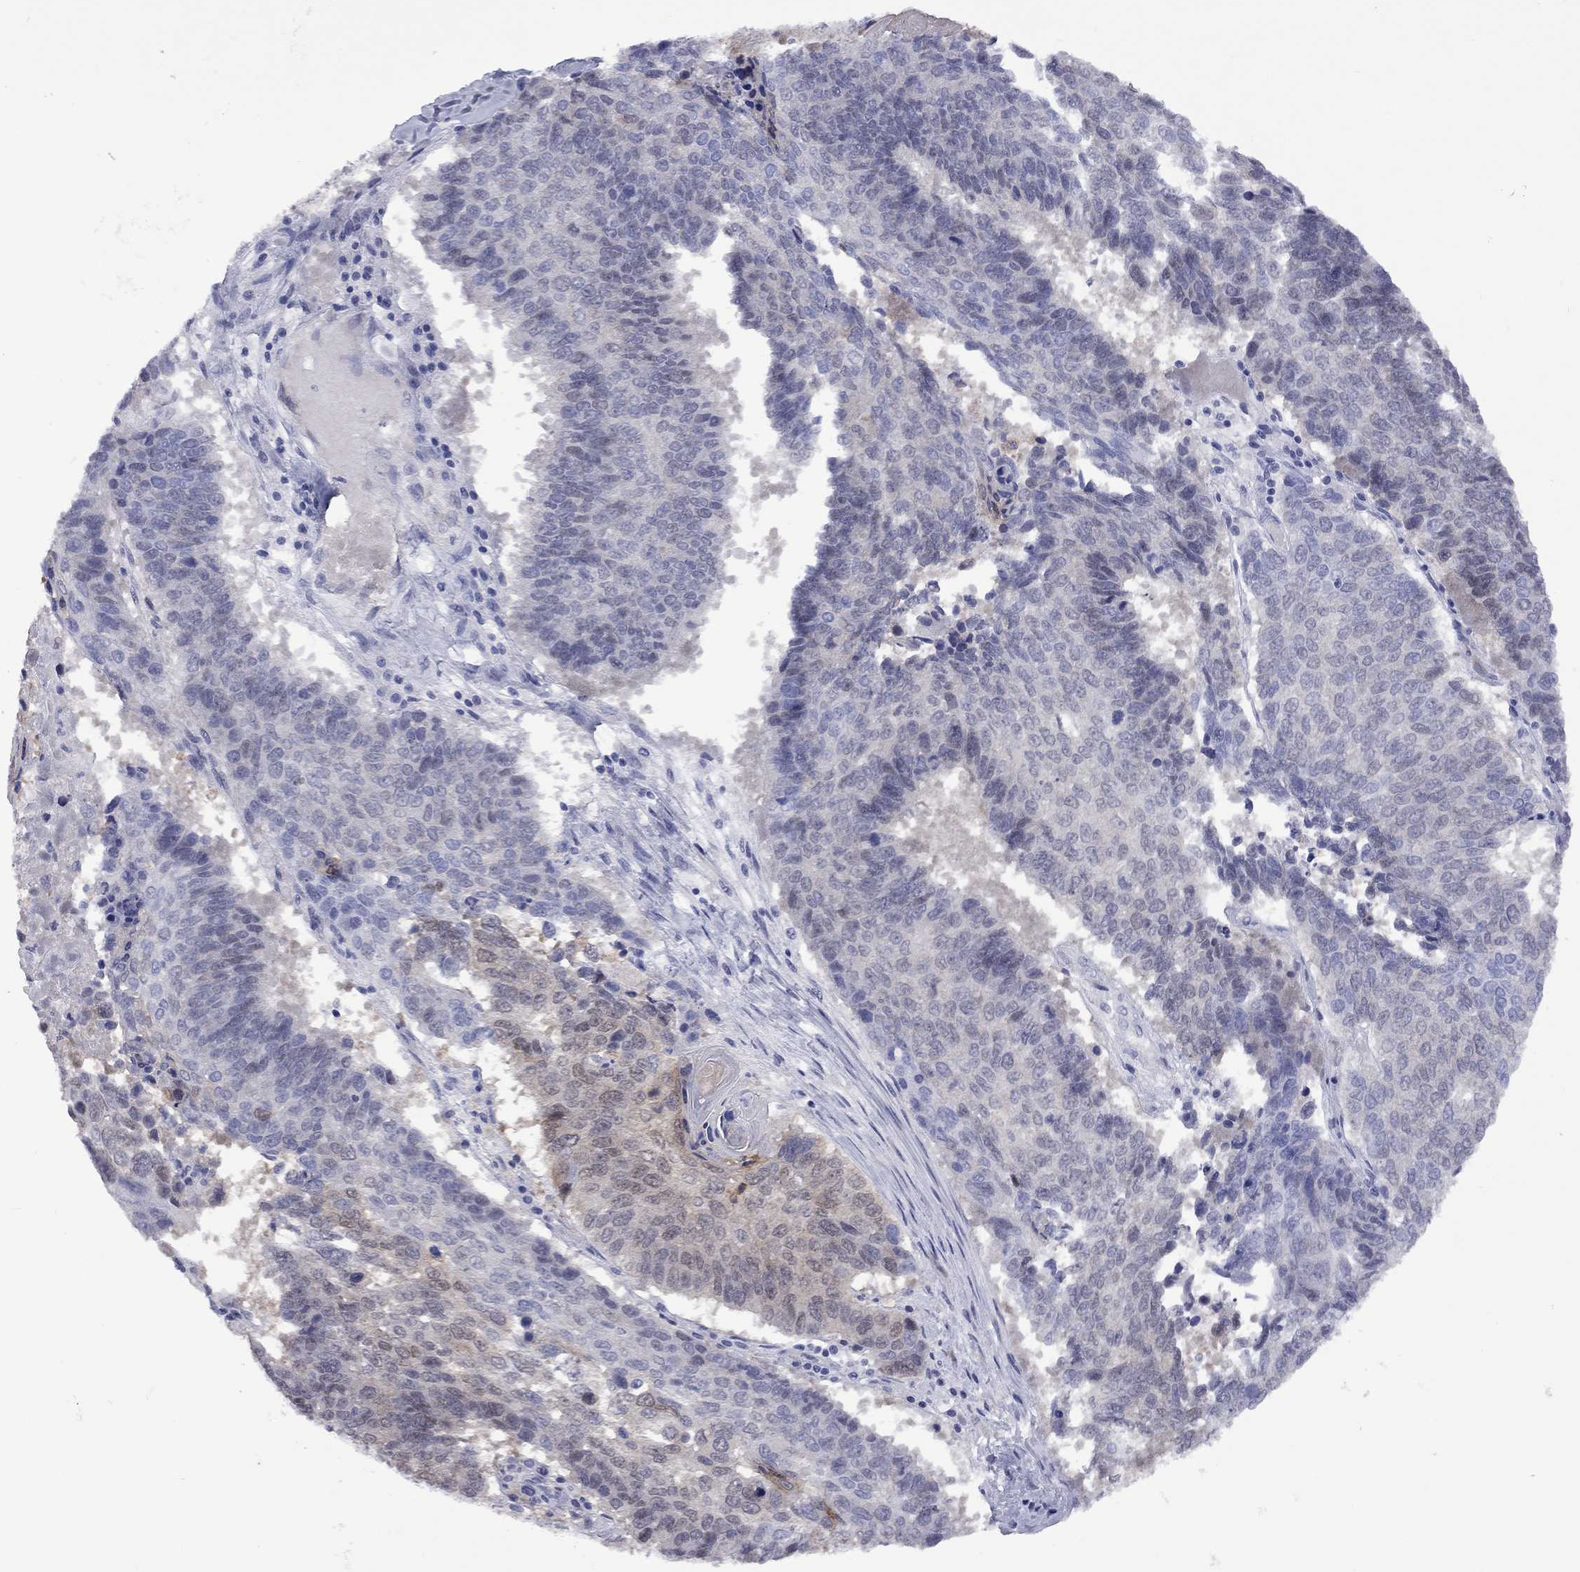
{"staining": {"intensity": "negative", "quantity": "none", "location": "none"}, "tissue": "lung cancer", "cell_type": "Tumor cells", "image_type": "cancer", "snomed": [{"axis": "morphology", "description": "Squamous cell carcinoma, NOS"}, {"axis": "topography", "description": "Lung"}], "caption": "Tumor cells are negative for protein expression in human lung cancer (squamous cell carcinoma).", "gene": "CTNNBIP1", "patient": {"sex": "male", "age": 73}}